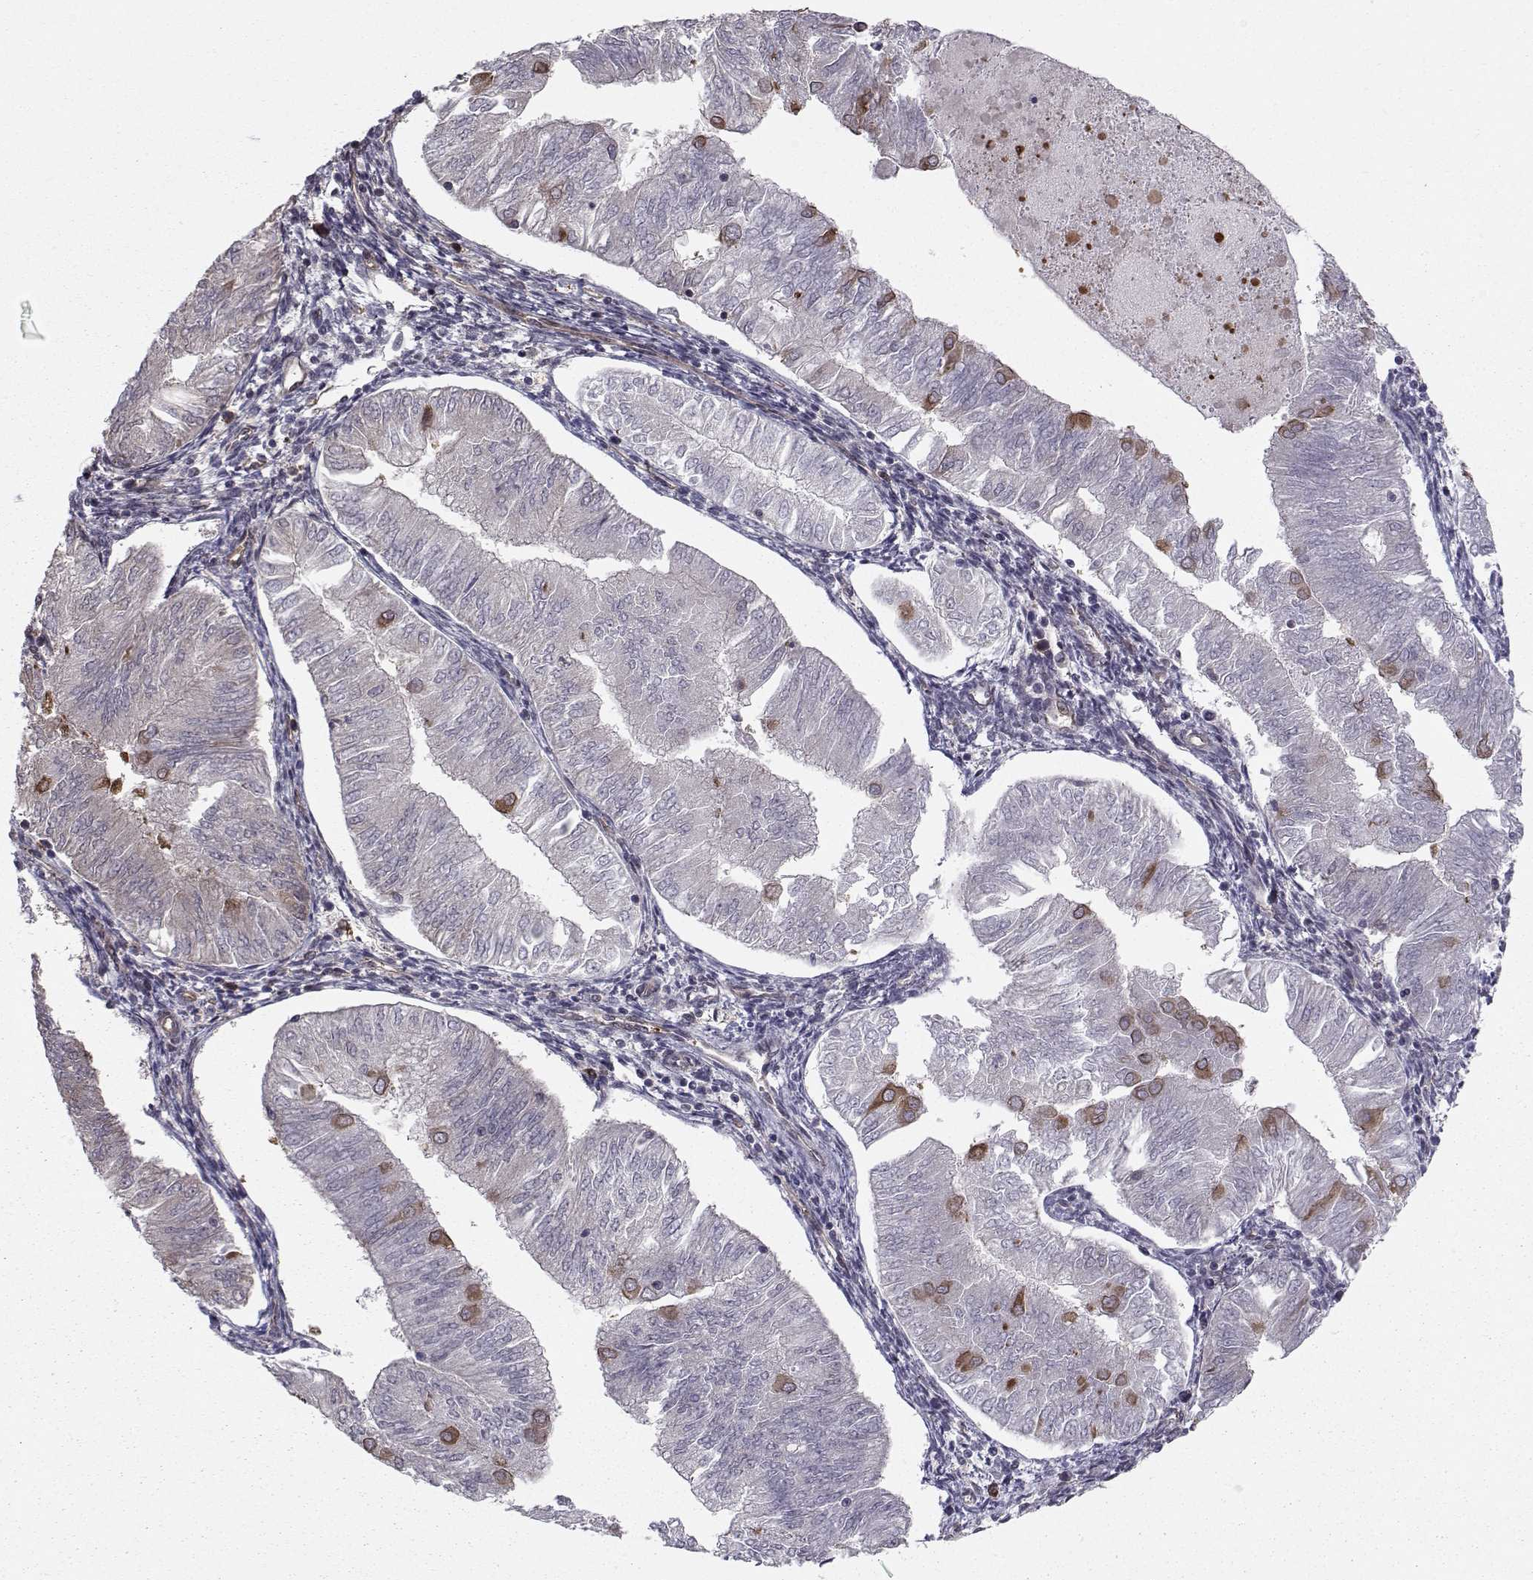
{"staining": {"intensity": "moderate", "quantity": "<25%", "location": "cytoplasmic/membranous"}, "tissue": "endometrial cancer", "cell_type": "Tumor cells", "image_type": "cancer", "snomed": [{"axis": "morphology", "description": "Adenocarcinoma, NOS"}, {"axis": "topography", "description": "Endometrium"}], "caption": "Endometrial cancer (adenocarcinoma) stained with DAB immunohistochemistry (IHC) shows low levels of moderate cytoplasmic/membranous positivity in about <25% of tumor cells.", "gene": "HSP90AB1", "patient": {"sex": "female", "age": 53}}